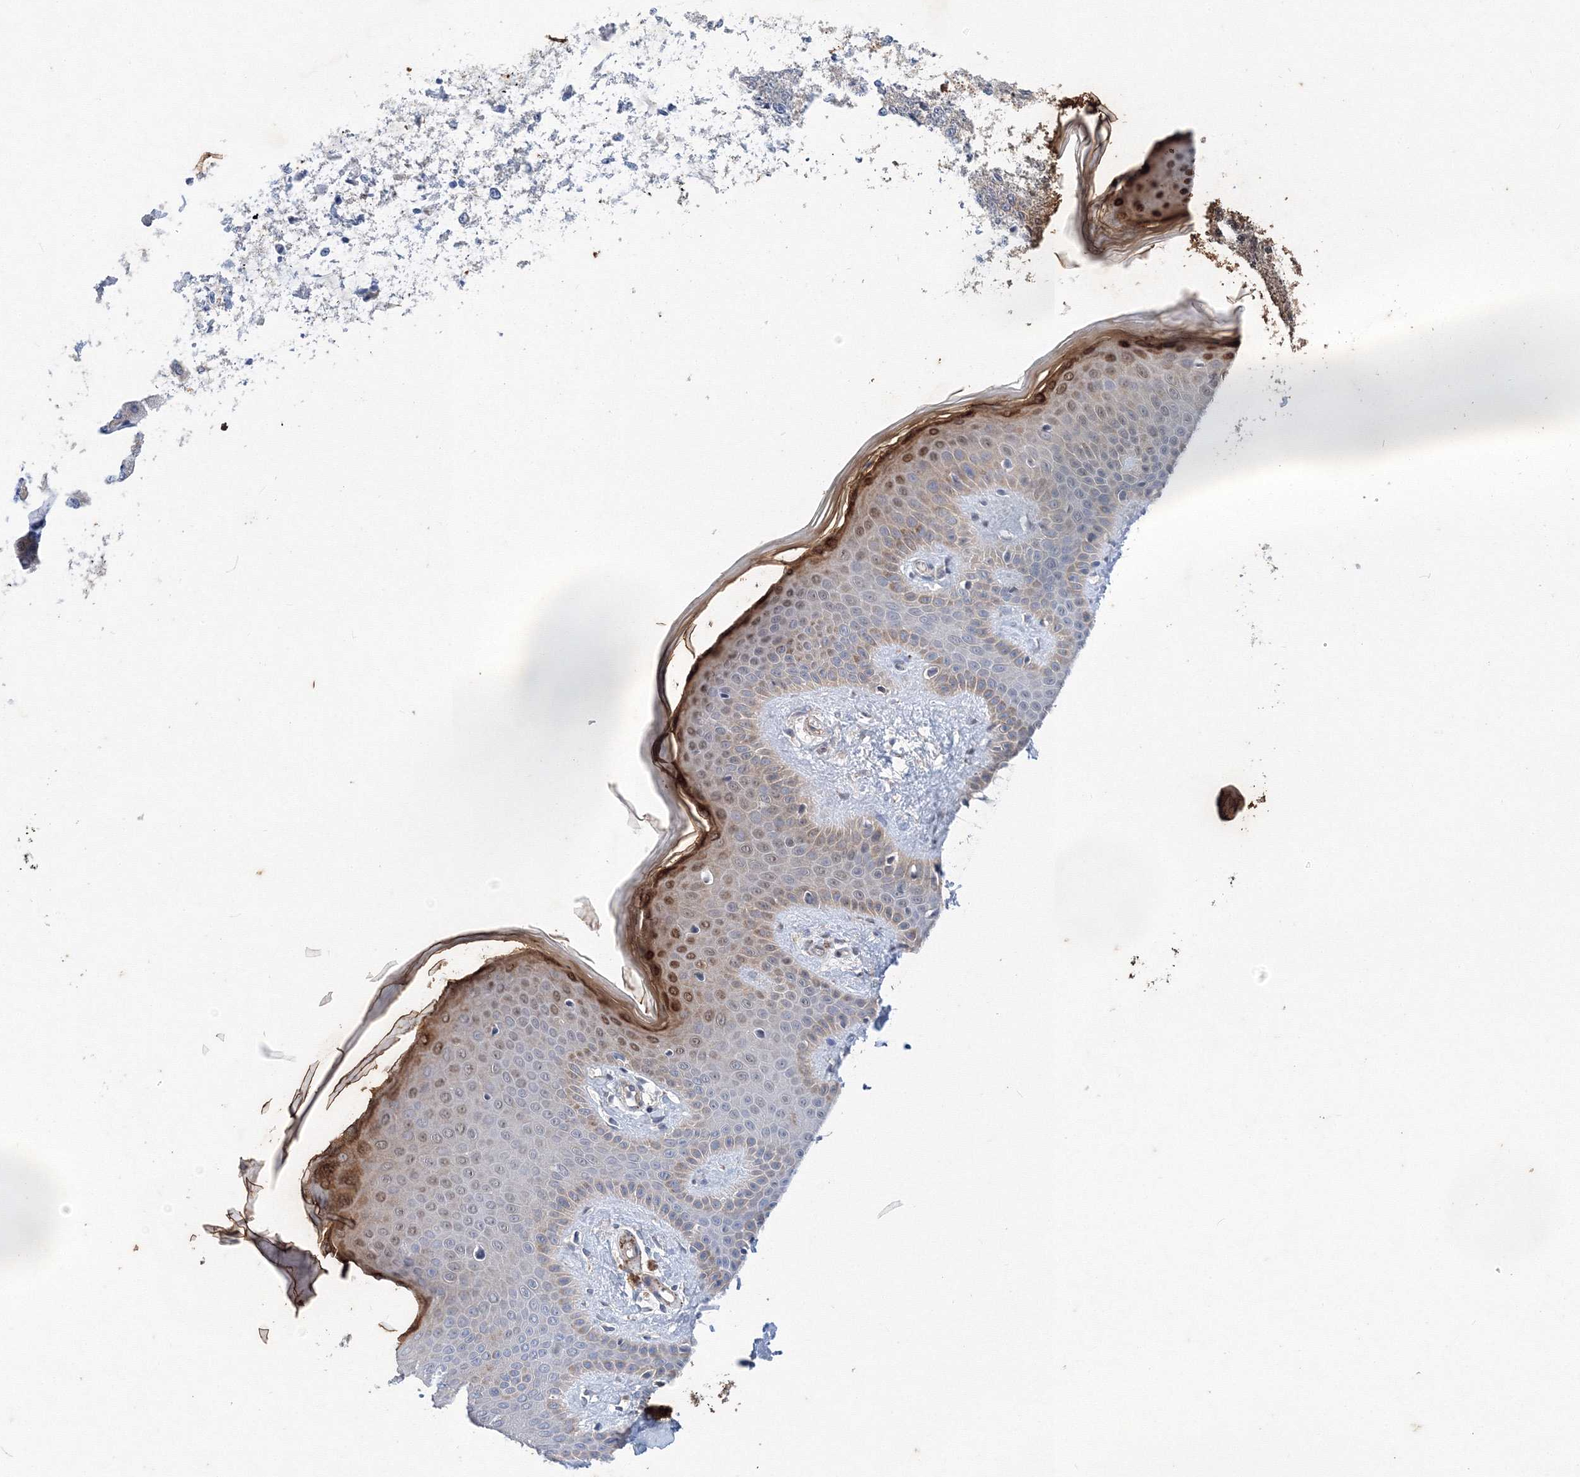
{"staining": {"intensity": "negative", "quantity": "none", "location": "none"}, "tissue": "skin", "cell_type": "Fibroblasts", "image_type": "normal", "snomed": [{"axis": "morphology", "description": "Normal tissue, NOS"}, {"axis": "topography", "description": "Skin"}], "caption": "DAB (3,3'-diaminobenzidine) immunohistochemical staining of benign human skin demonstrates no significant staining in fibroblasts.", "gene": "TANC1", "patient": {"sex": "male", "age": 36}}